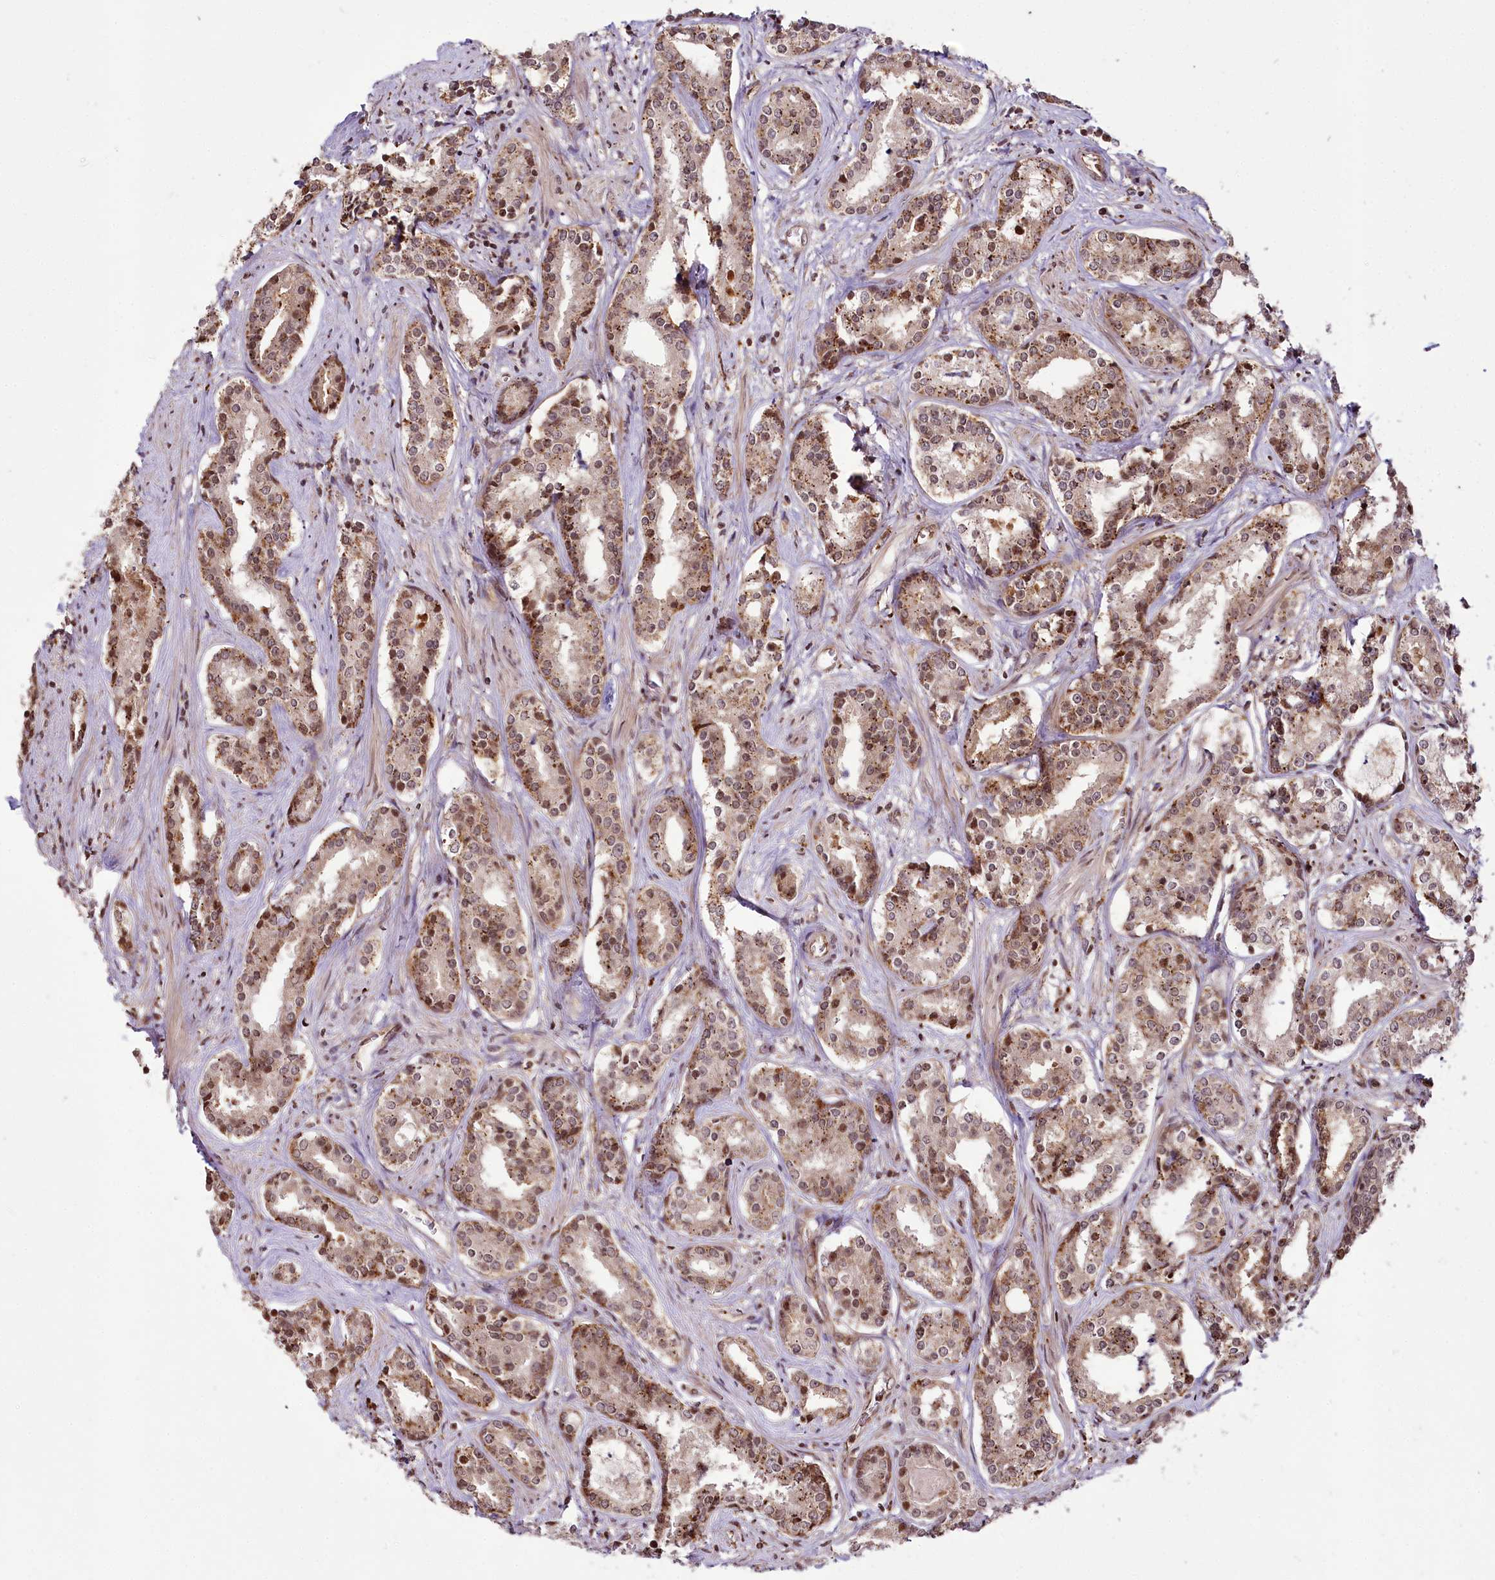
{"staining": {"intensity": "moderate", "quantity": ">75%", "location": "cytoplasmic/membranous,nuclear"}, "tissue": "prostate cancer", "cell_type": "Tumor cells", "image_type": "cancer", "snomed": [{"axis": "morphology", "description": "Adenocarcinoma, High grade"}, {"axis": "topography", "description": "Prostate"}], "caption": "Immunohistochemical staining of prostate cancer shows medium levels of moderate cytoplasmic/membranous and nuclear positivity in about >75% of tumor cells.", "gene": "HOXC8", "patient": {"sex": "male", "age": 58}}